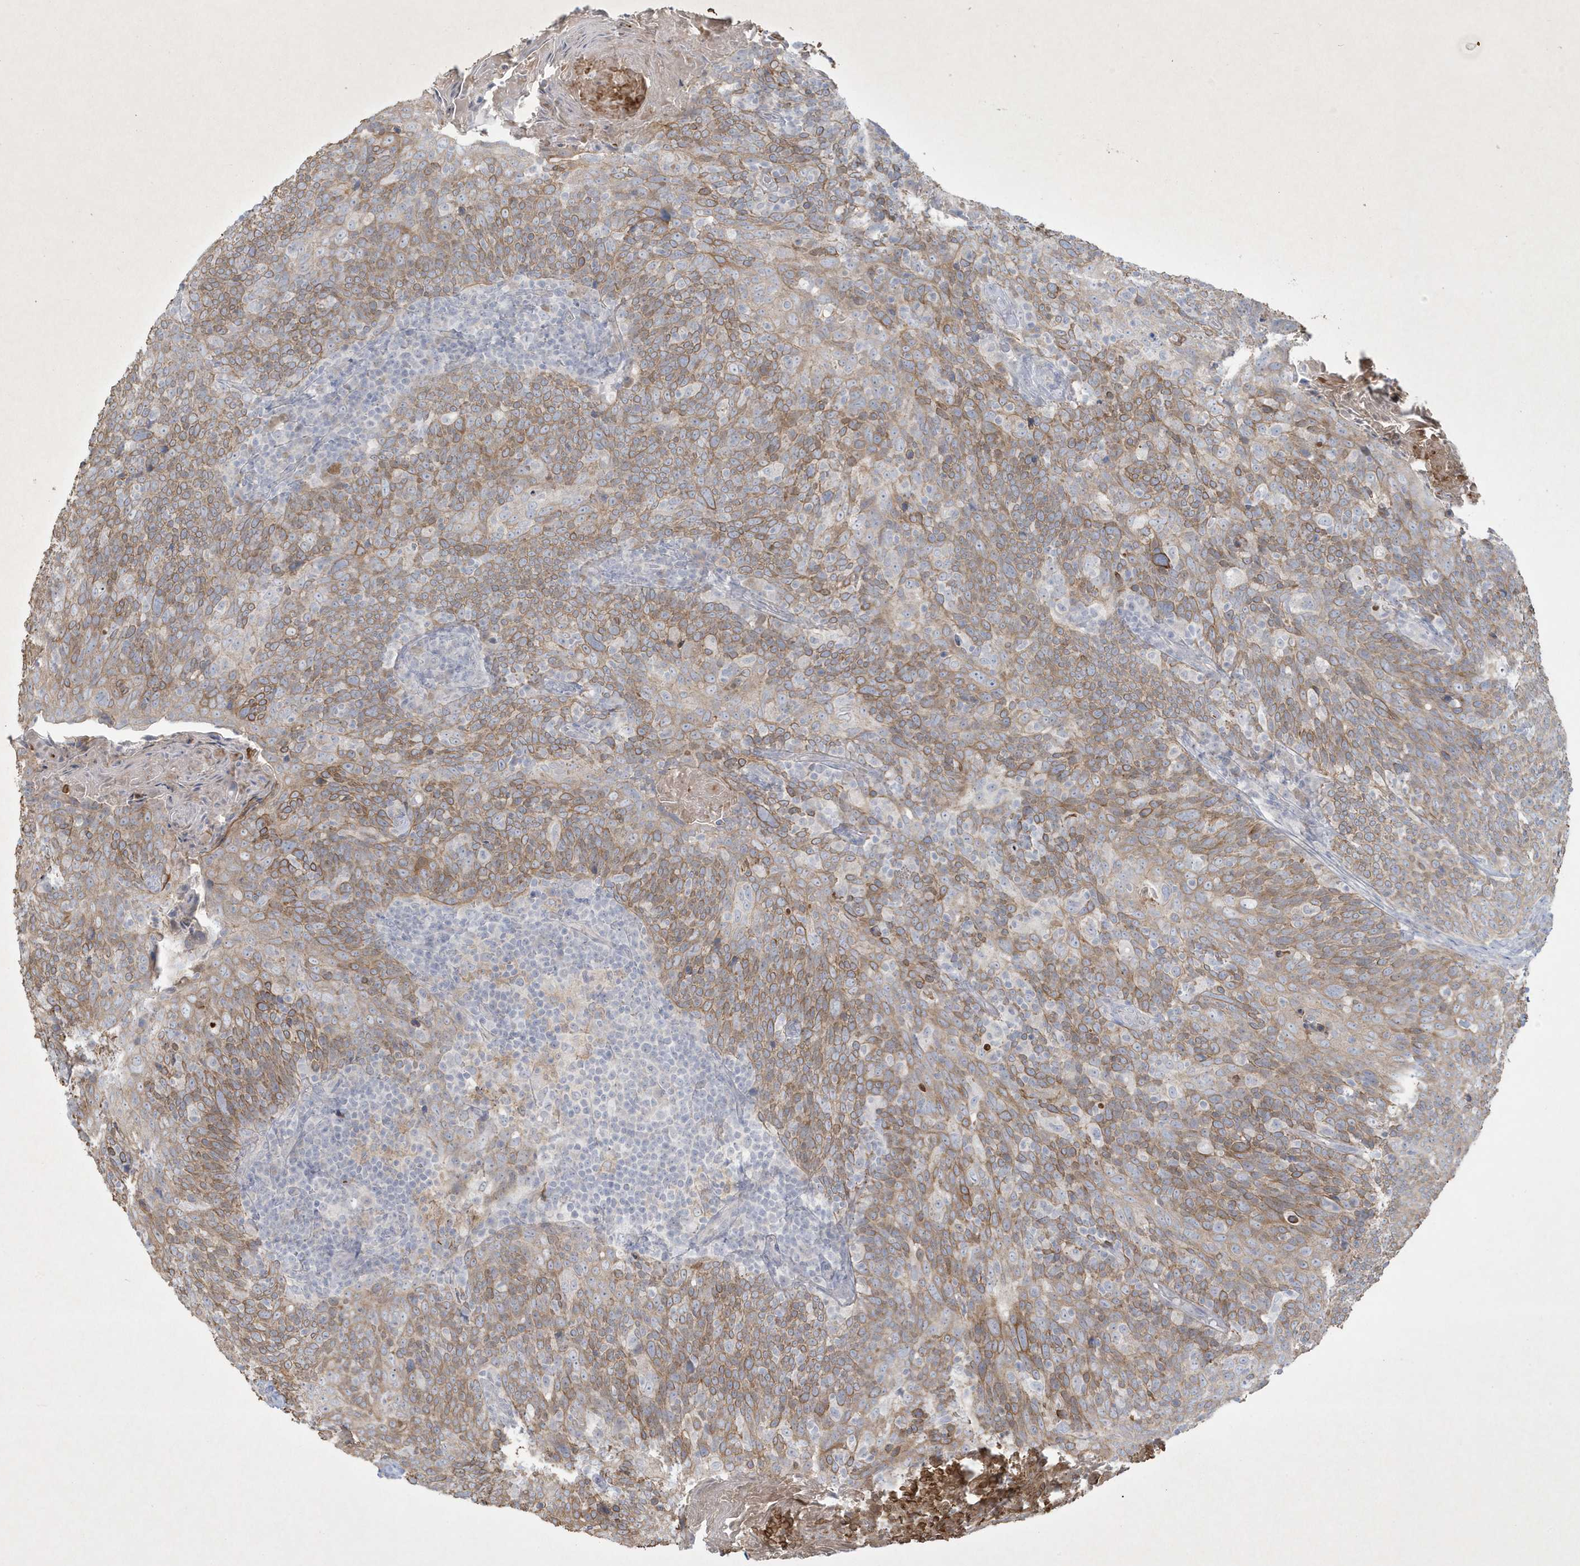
{"staining": {"intensity": "moderate", "quantity": "25%-75%", "location": "cytoplasmic/membranous"}, "tissue": "head and neck cancer", "cell_type": "Tumor cells", "image_type": "cancer", "snomed": [{"axis": "morphology", "description": "Squamous cell carcinoma, NOS"}, {"axis": "morphology", "description": "Squamous cell carcinoma, metastatic, NOS"}, {"axis": "topography", "description": "Lymph node"}, {"axis": "topography", "description": "Head-Neck"}], "caption": "This is a photomicrograph of immunohistochemistry staining of head and neck metastatic squamous cell carcinoma, which shows moderate expression in the cytoplasmic/membranous of tumor cells.", "gene": "CCDC24", "patient": {"sex": "male", "age": 62}}